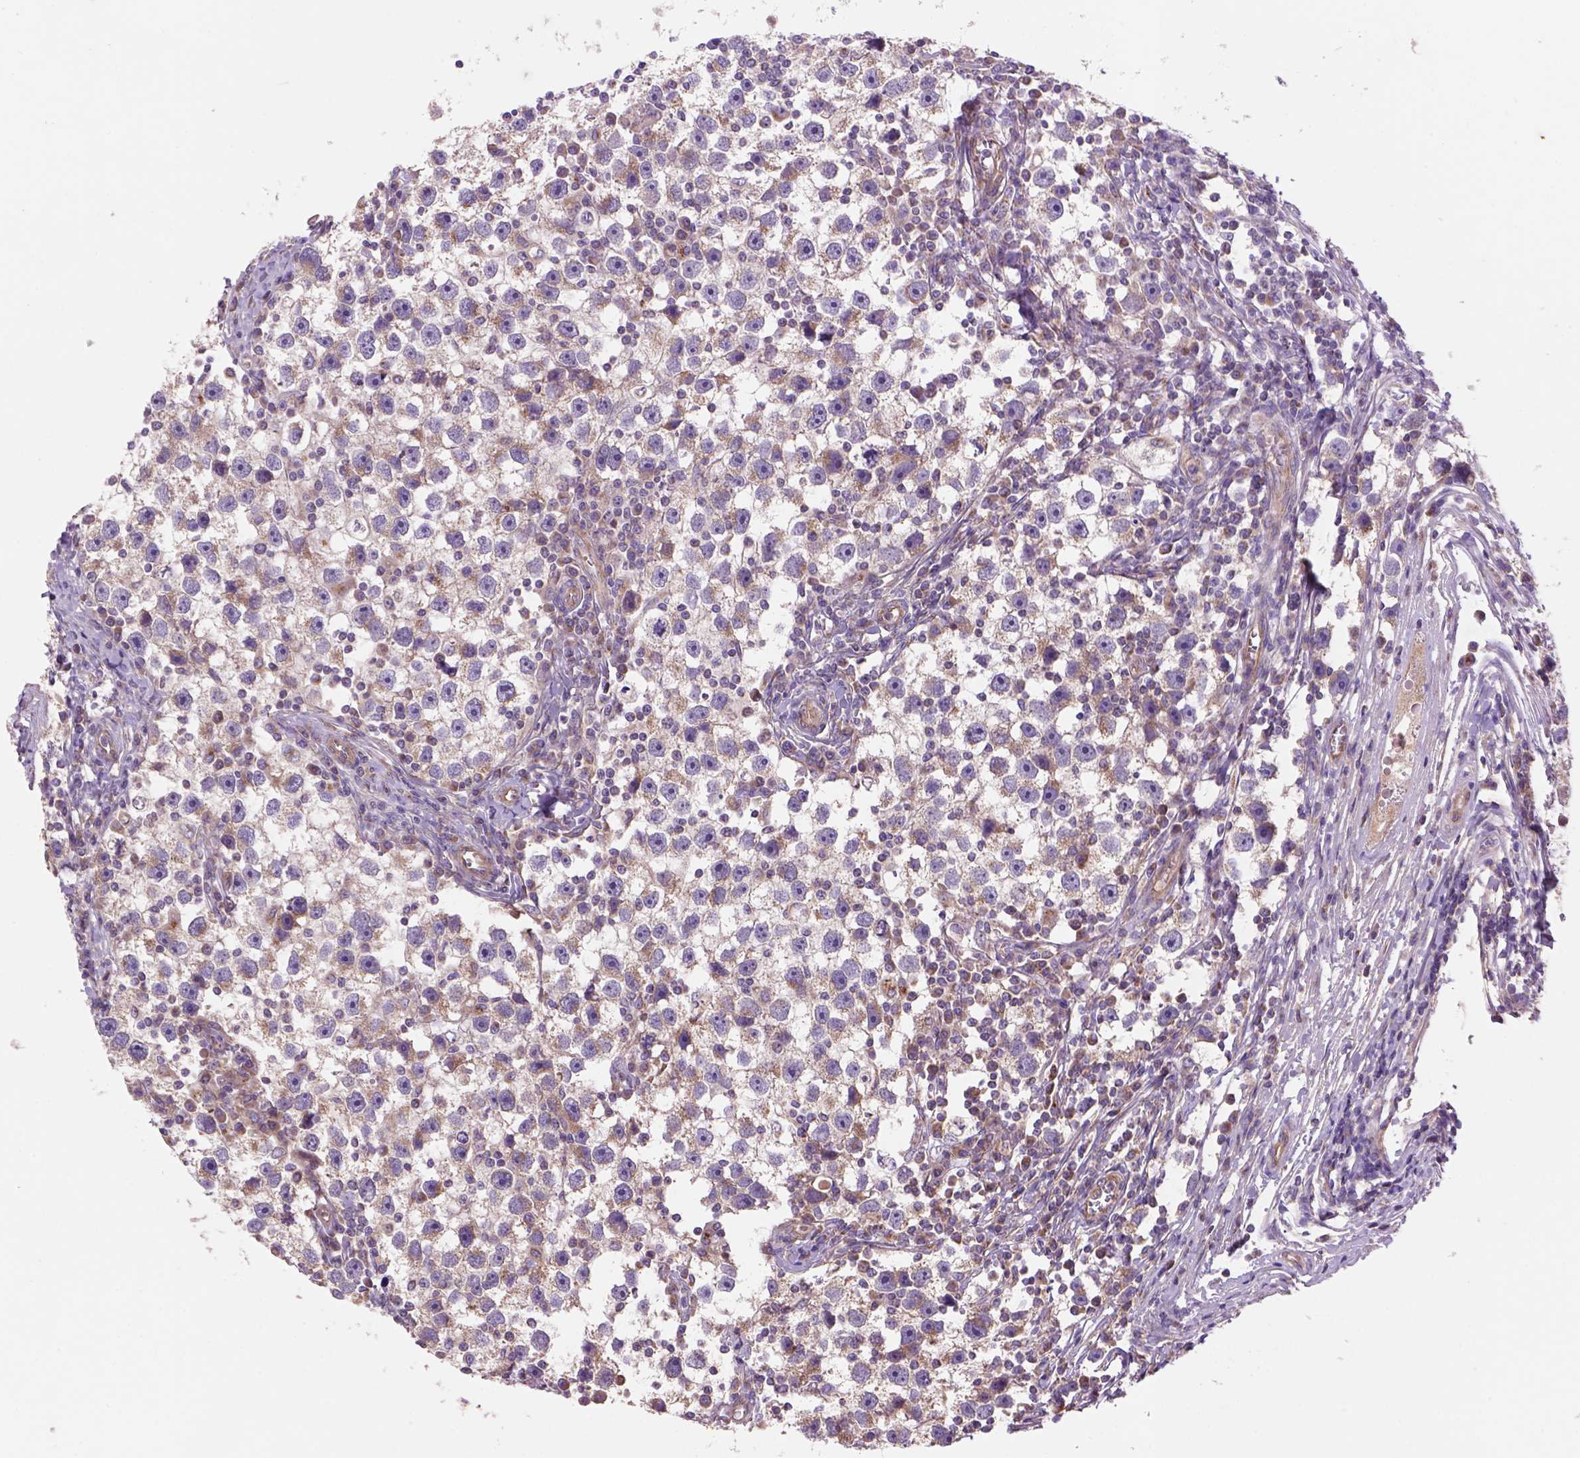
{"staining": {"intensity": "weak", "quantity": "25%-75%", "location": "cytoplasmic/membranous"}, "tissue": "testis cancer", "cell_type": "Tumor cells", "image_type": "cancer", "snomed": [{"axis": "morphology", "description": "Seminoma, NOS"}, {"axis": "topography", "description": "Testis"}], "caption": "Protein staining by immunohistochemistry (IHC) exhibits weak cytoplasmic/membranous positivity in approximately 25%-75% of tumor cells in testis cancer (seminoma).", "gene": "WARS2", "patient": {"sex": "male", "age": 30}}